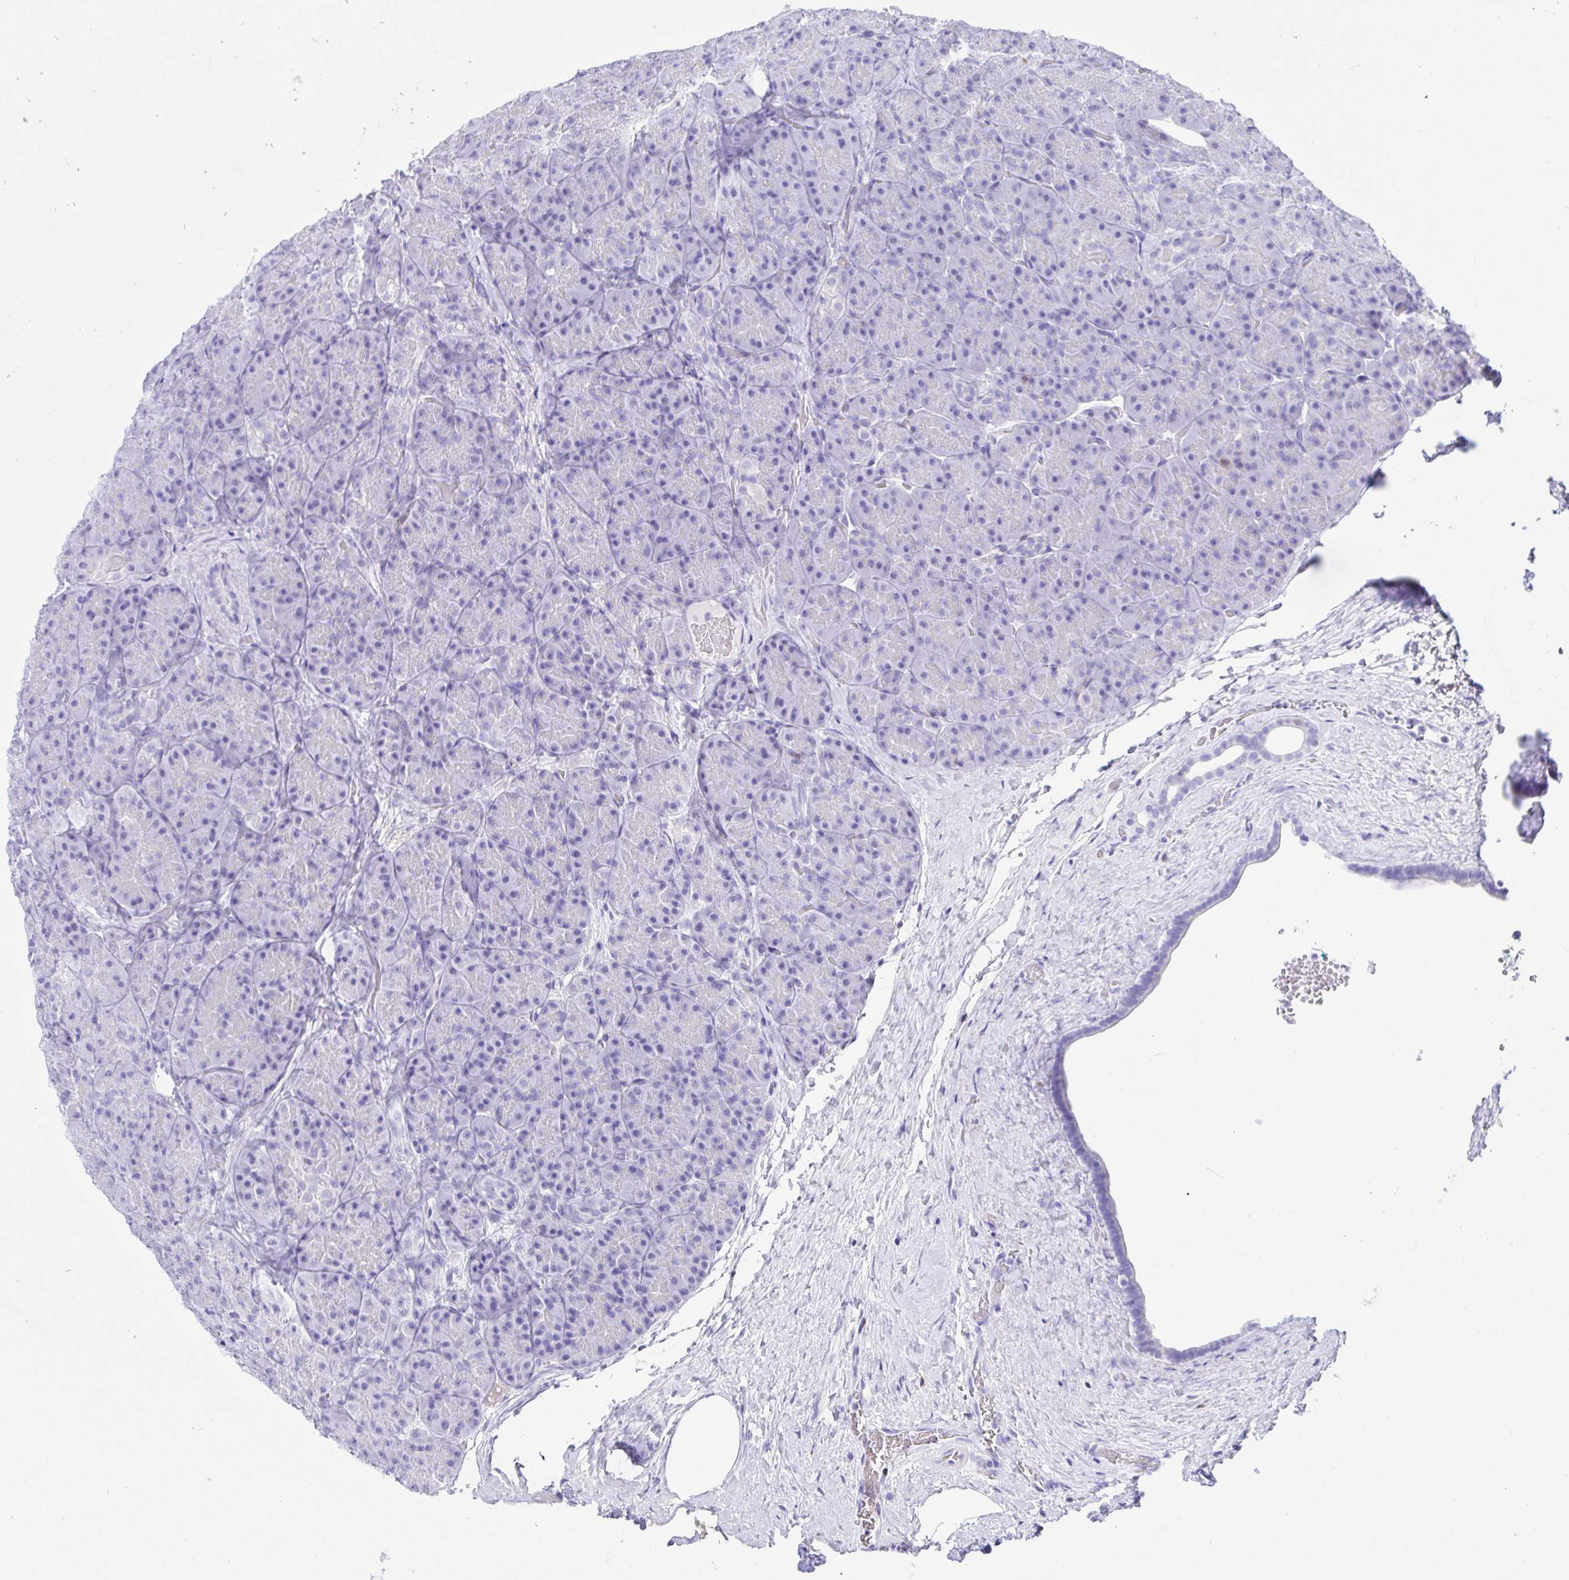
{"staining": {"intensity": "negative", "quantity": "none", "location": "none"}, "tissue": "pancreas", "cell_type": "Exocrine glandular cells", "image_type": "normal", "snomed": [{"axis": "morphology", "description": "Normal tissue, NOS"}, {"axis": "topography", "description": "Pancreas"}], "caption": "The micrograph shows no significant expression in exocrine glandular cells of pancreas.", "gene": "CD5", "patient": {"sex": "male", "age": 57}}